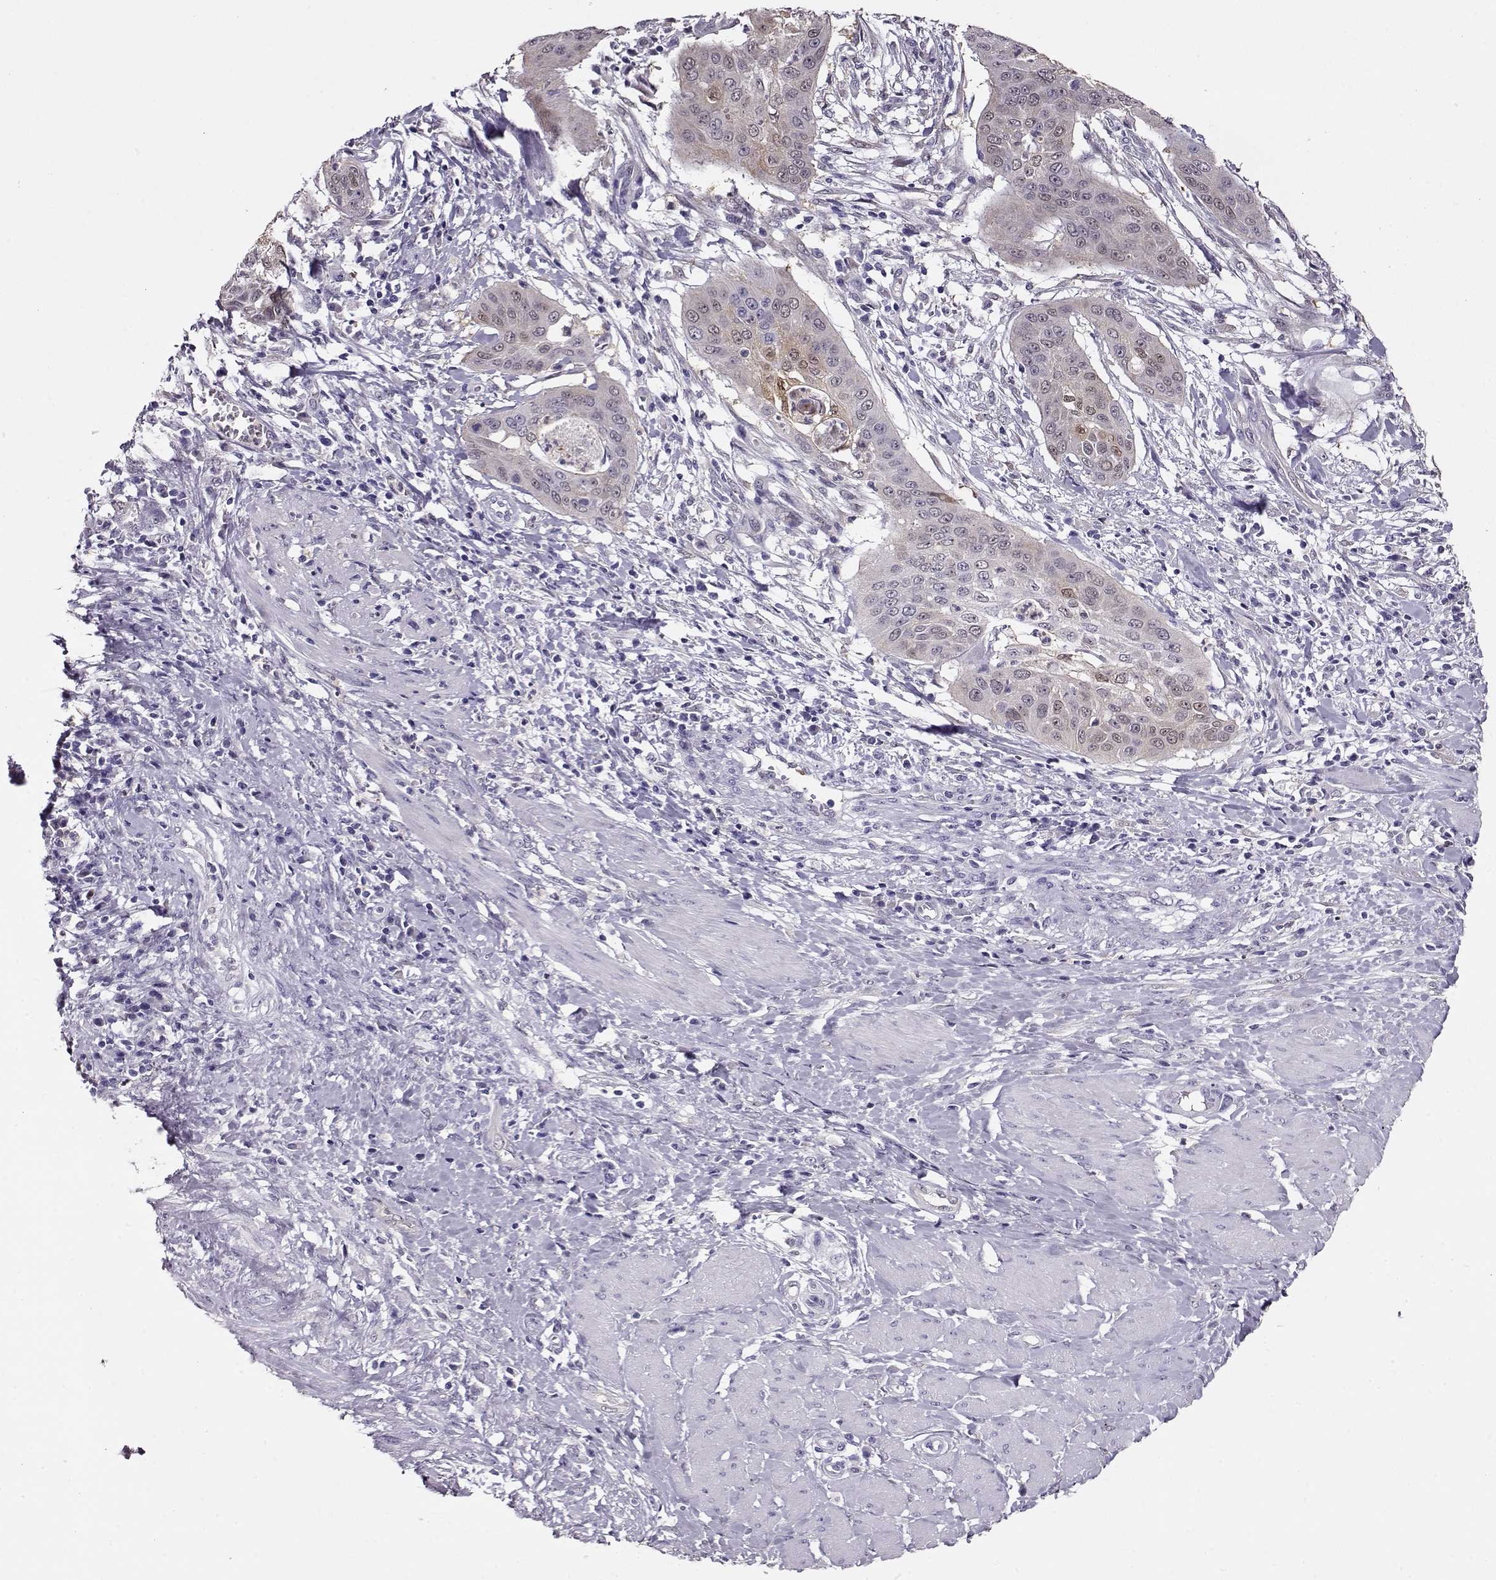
{"staining": {"intensity": "weak", "quantity": "<25%", "location": "nuclear"}, "tissue": "cervical cancer", "cell_type": "Tumor cells", "image_type": "cancer", "snomed": [{"axis": "morphology", "description": "Squamous cell carcinoma, NOS"}, {"axis": "topography", "description": "Cervix"}], "caption": "This is an immunohistochemistry histopathology image of human cervical squamous cell carcinoma. There is no positivity in tumor cells.", "gene": "CCR8", "patient": {"sex": "female", "age": 39}}